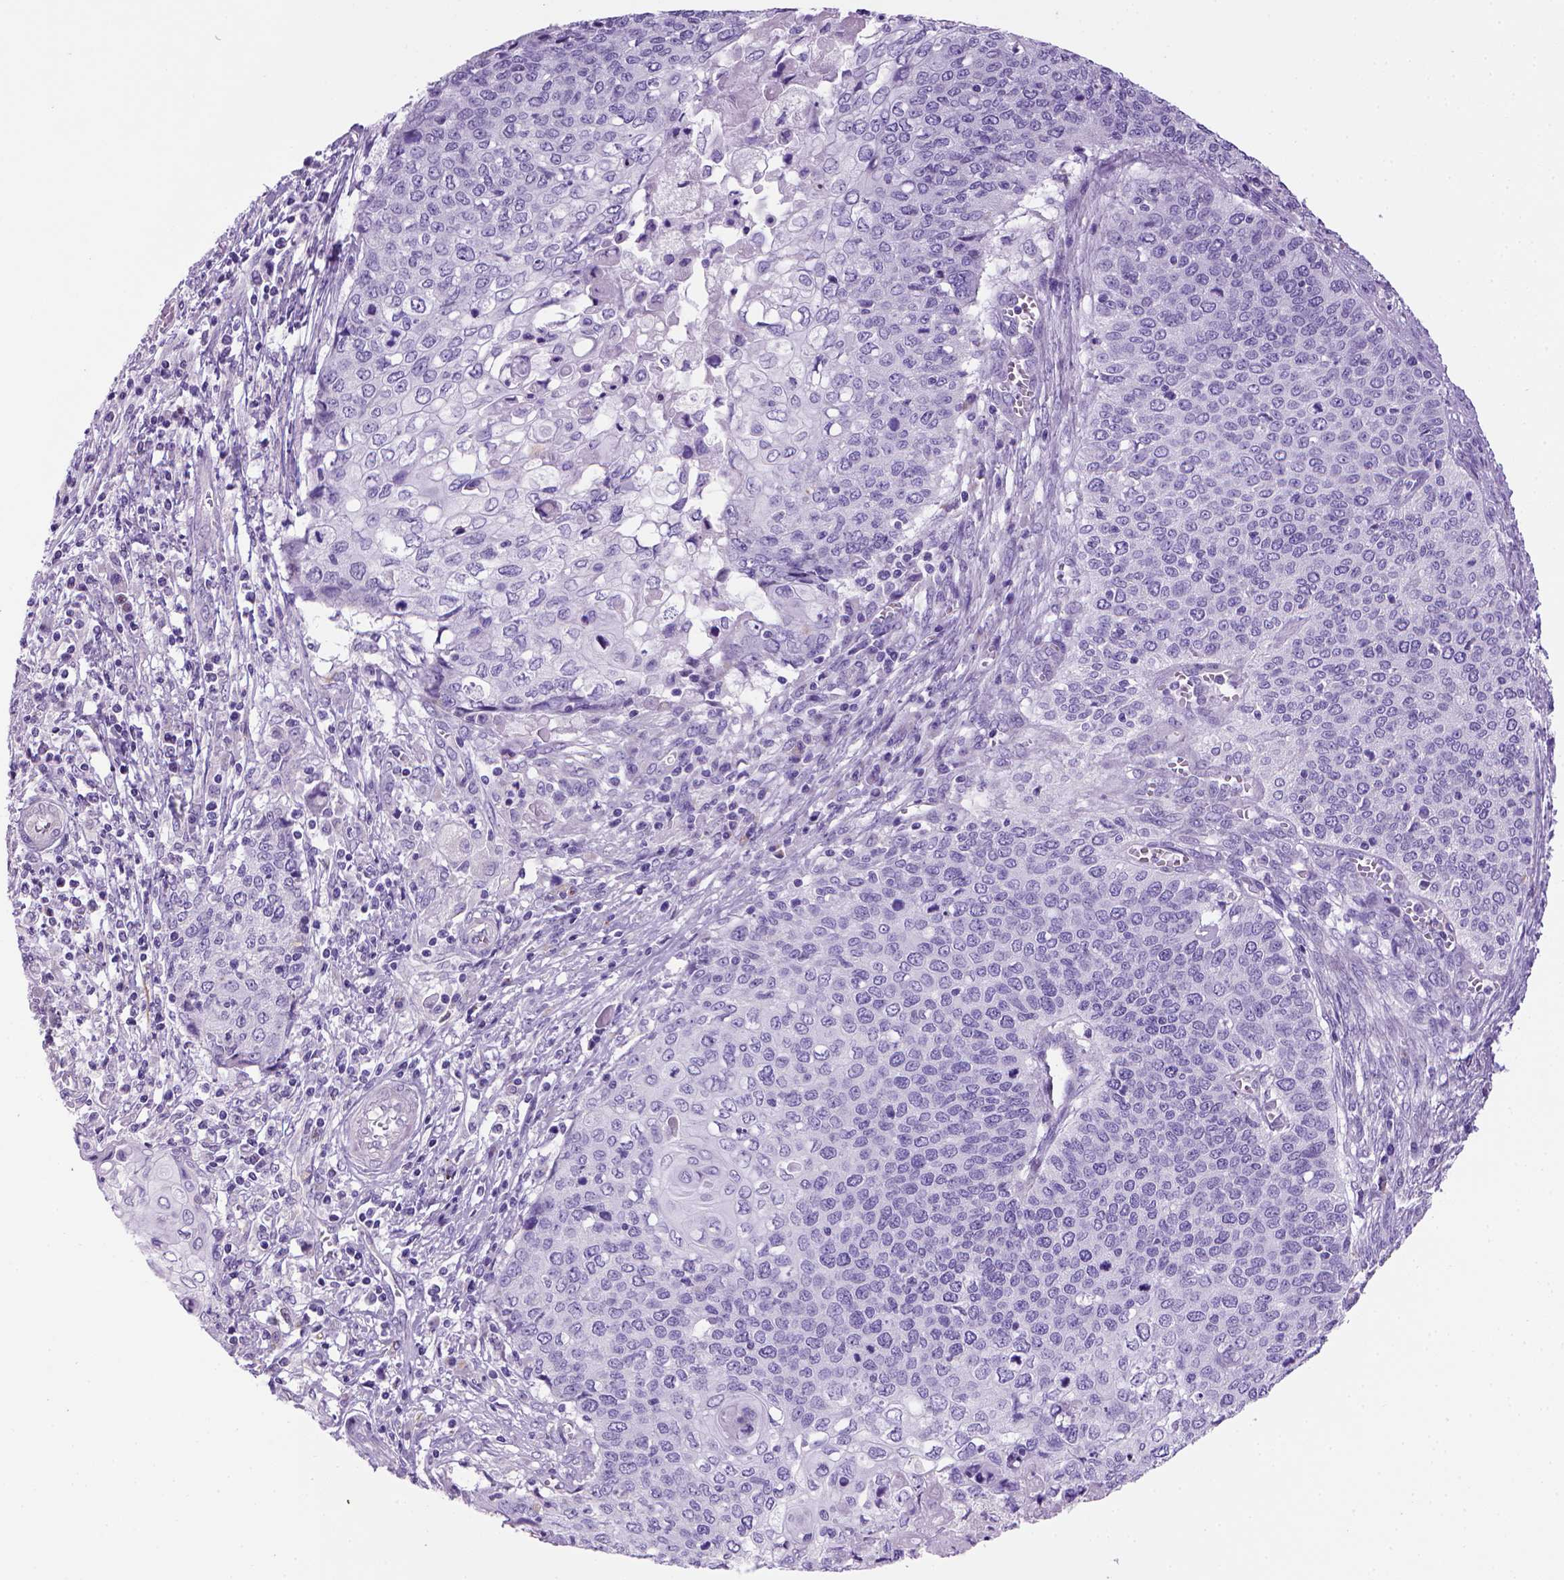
{"staining": {"intensity": "negative", "quantity": "none", "location": "none"}, "tissue": "cervical cancer", "cell_type": "Tumor cells", "image_type": "cancer", "snomed": [{"axis": "morphology", "description": "Squamous cell carcinoma, NOS"}, {"axis": "topography", "description": "Cervix"}], "caption": "Tumor cells are negative for brown protein staining in cervical cancer.", "gene": "ARHGEF33", "patient": {"sex": "female", "age": 39}}